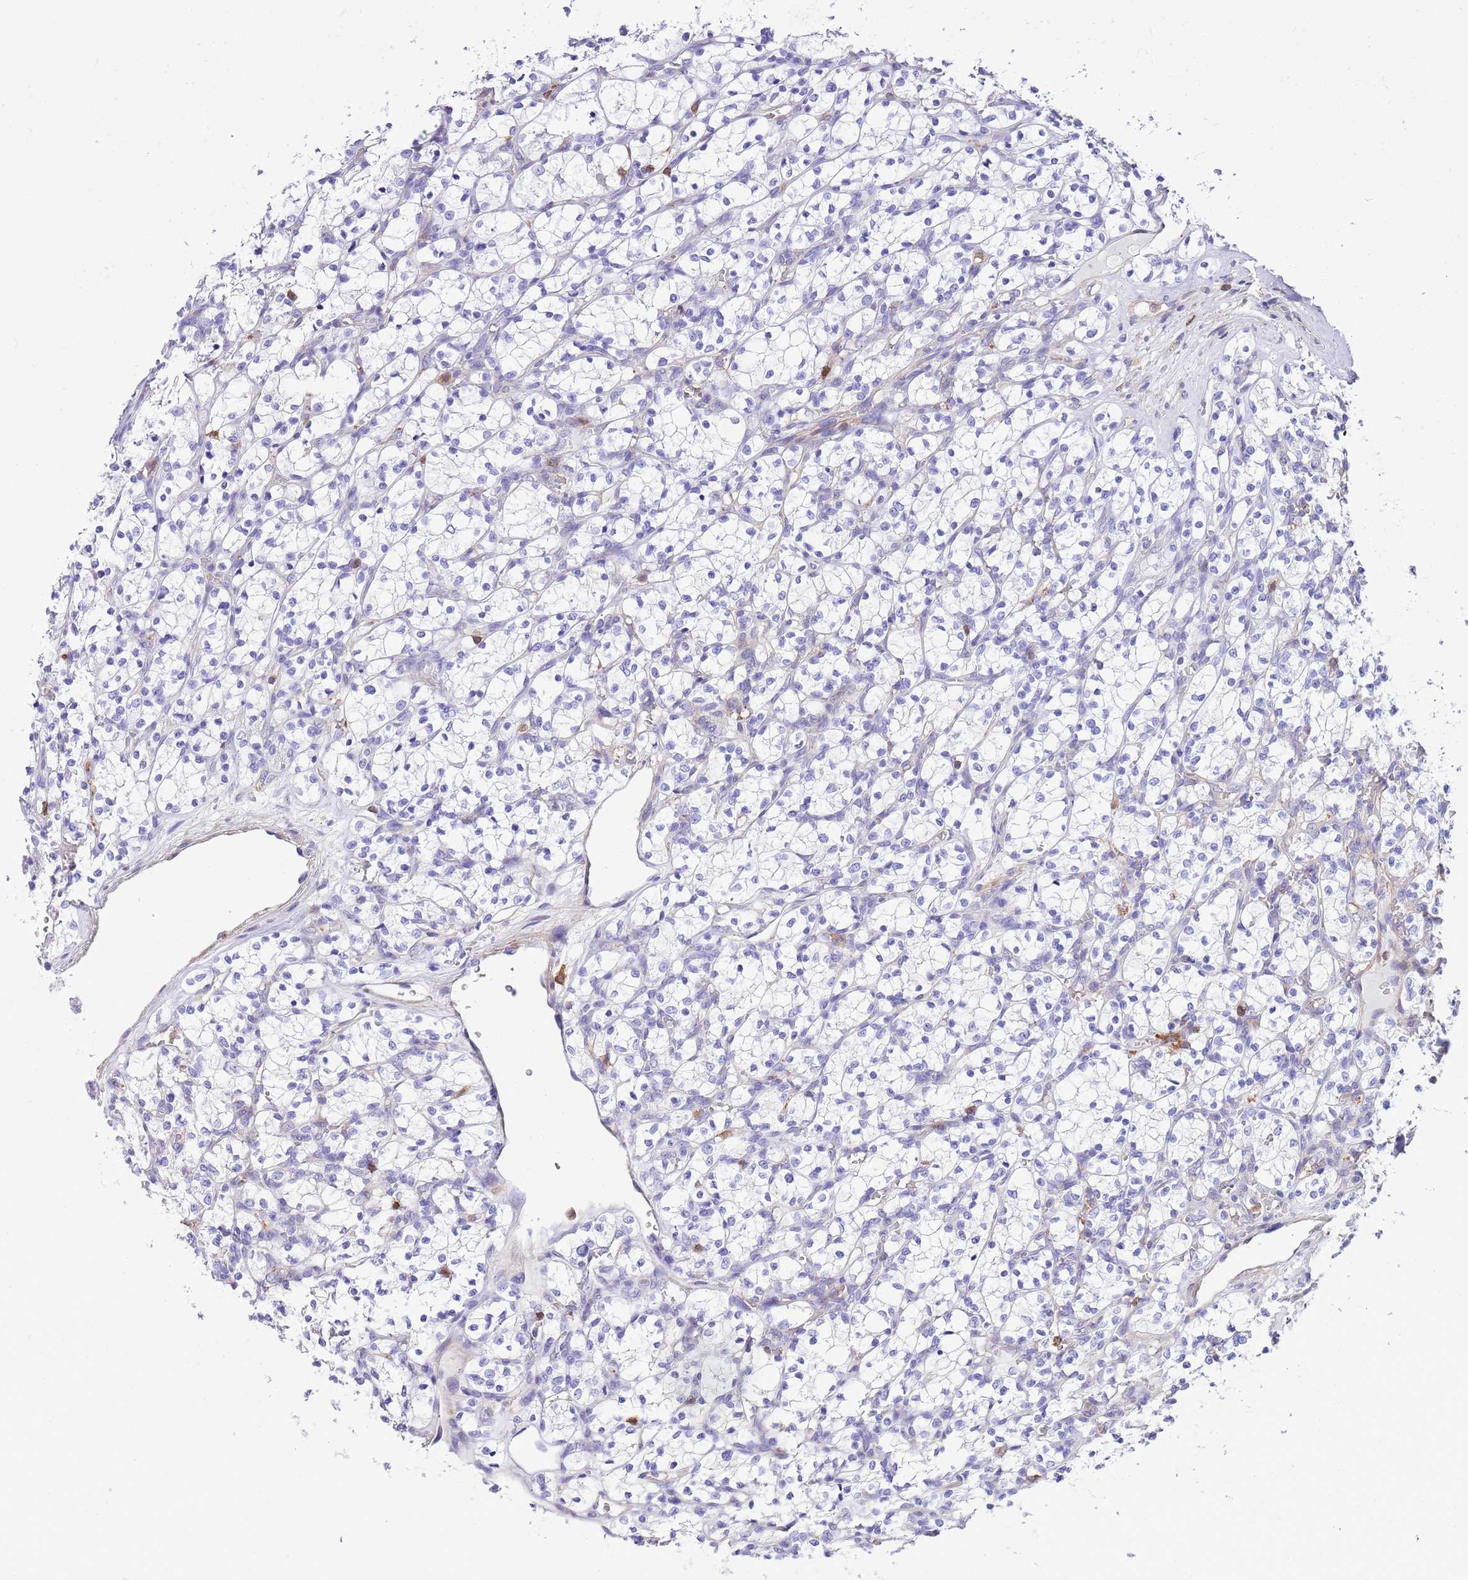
{"staining": {"intensity": "negative", "quantity": "none", "location": "none"}, "tissue": "renal cancer", "cell_type": "Tumor cells", "image_type": "cancer", "snomed": [{"axis": "morphology", "description": "Adenocarcinoma, NOS"}, {"axis": "topography", "description": "Kidney"}], "caption": "High power microscopy image of an IHC histopathology image of adenocarcinoma (renal), revealing no significant positivity in tumor cells.", "gene": "CNN2", "patient": {"sex": "female", "age": 69}}